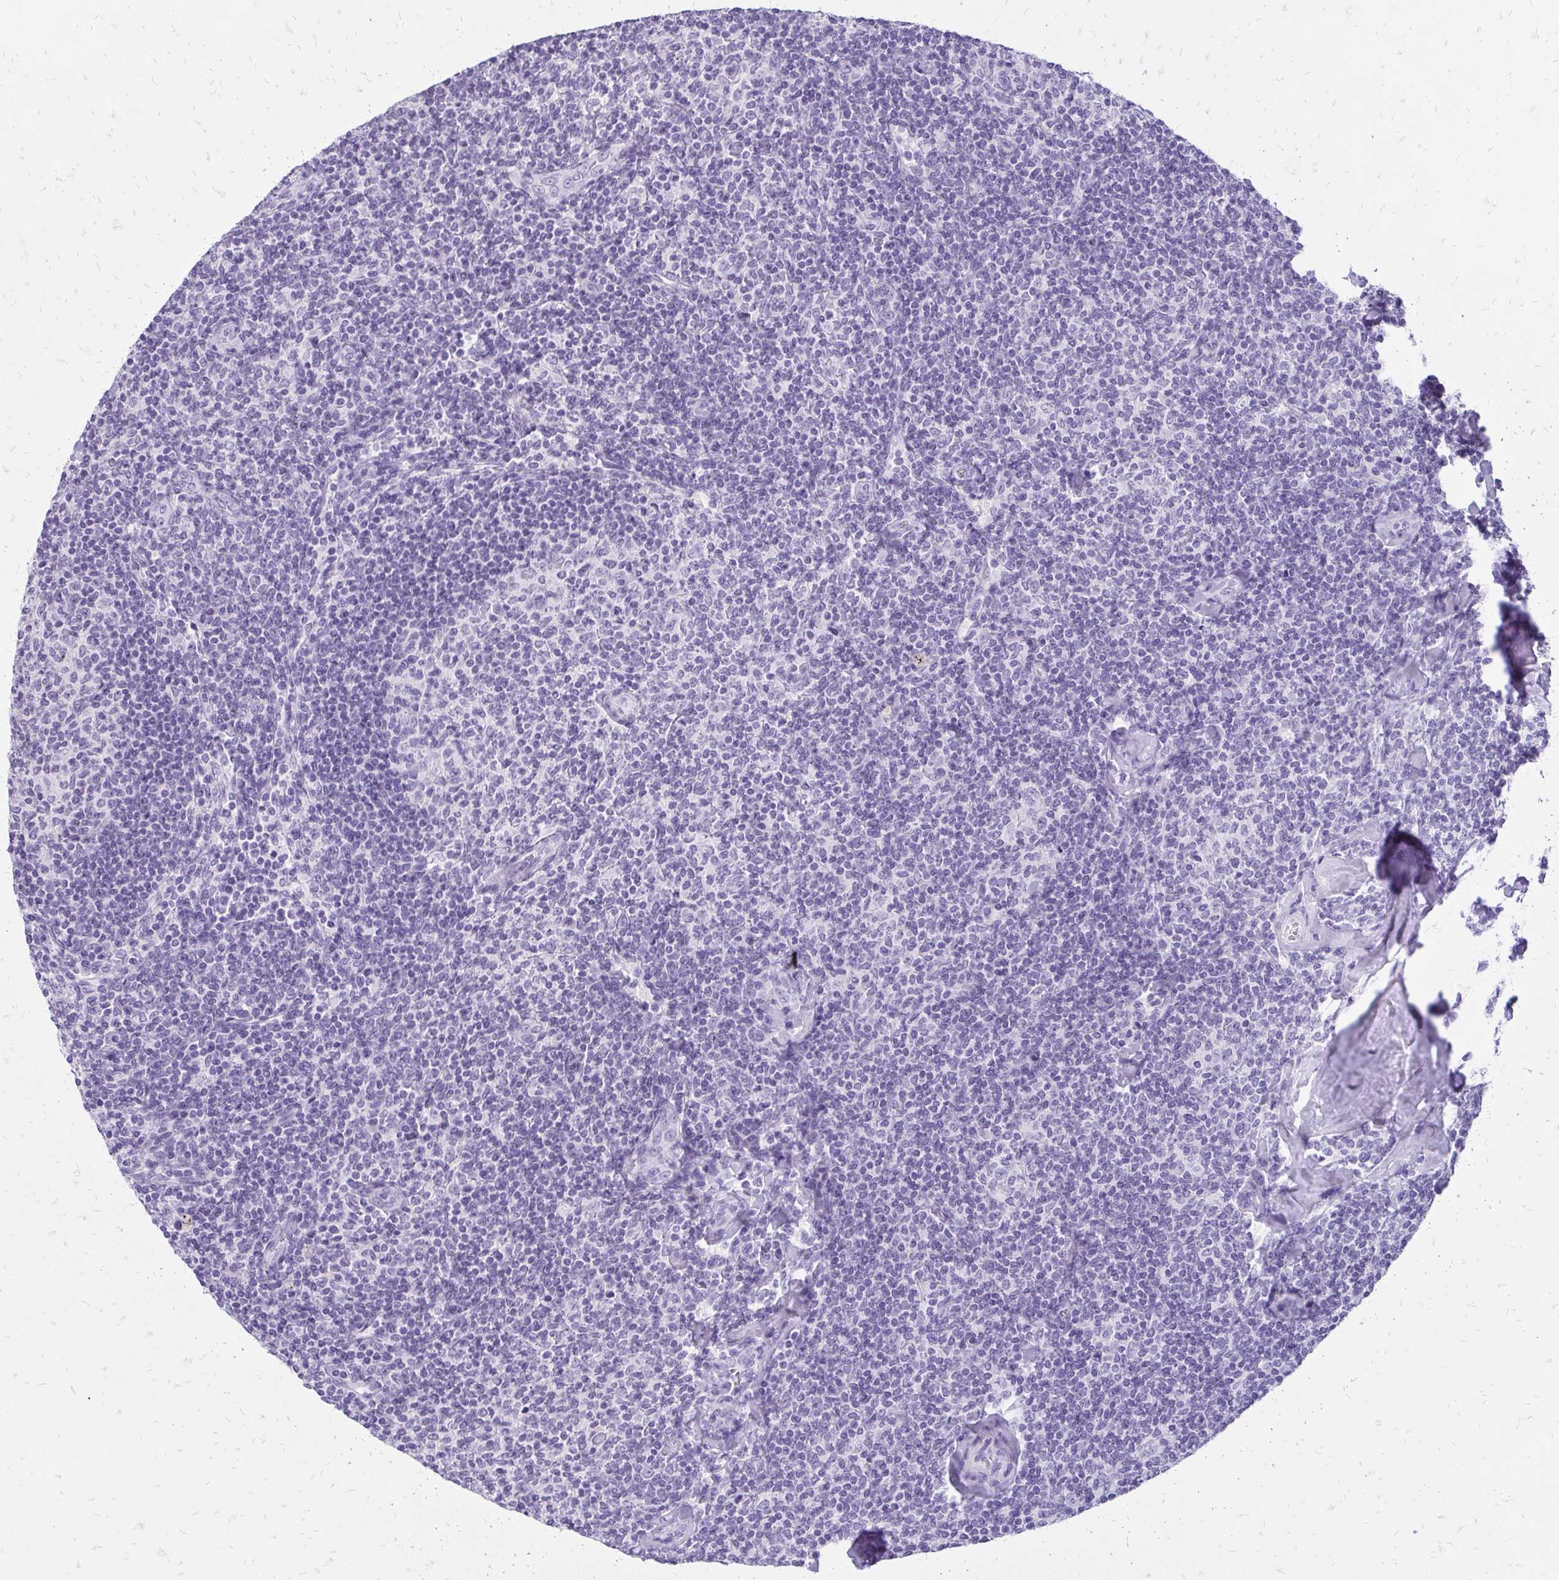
{"staining": {"intensity": "negative", "quantity": "none", "location": "none"}, "tissue": "lymphoma", "cell_type": "Tumor cells", "image_type": "cancer", "snomed": [{"axis": "morphology", "description": "Malignant lymphoma, non-Hodgkin's type, Low grade"}, {"axis": "topography", "description": "Lymph node"}], "caption": "Photomicrograph shows no significant protein expression in tumor cells of malignant lymphoma, non-Hodgkin's type (low-grade).", "gene": "SLC32A1", "patient": {"sex": "female", "age": 56}}